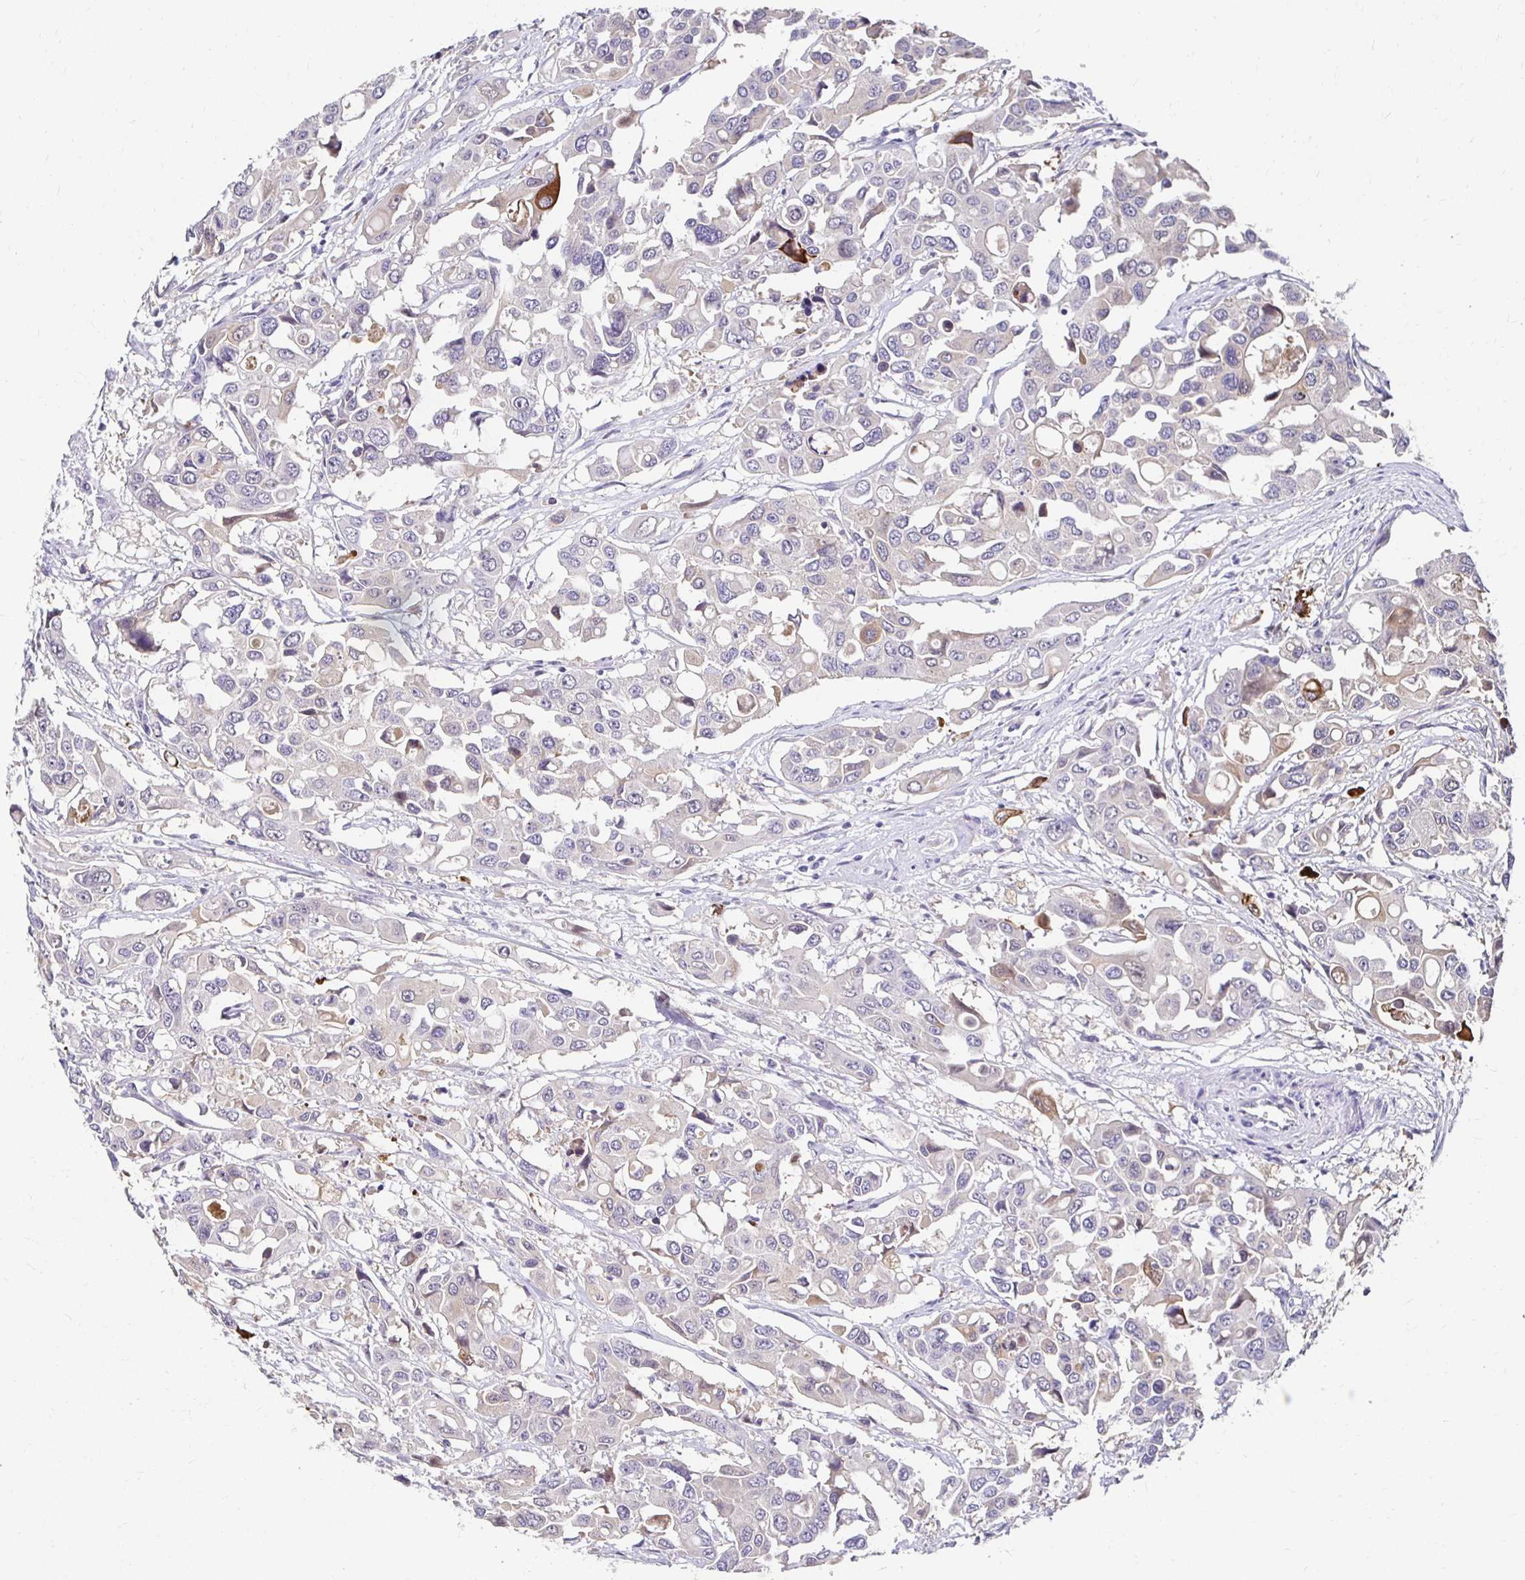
{"staining": {"intensity": "negative", "quantity": "none", "location": "none"}, "tissue": "colorectal cancer", "cell_type": "Tumor cells", "image_type": "cancer", "snomed": [{"axis": "morphology", "description": "Adenocarcinoma, NOS"}, {"axis": "topography", "description": "Colon"}], "caption": "Immunohistochemistry histopathology image of neoplastic tissue: human colorectal cancer stained with DAB (3,3'-diaminobenzidine) reveals no significant protein staining in tumor cells.", "gene": "PADI2", "patient": {"sex": "male", "age": 77}}